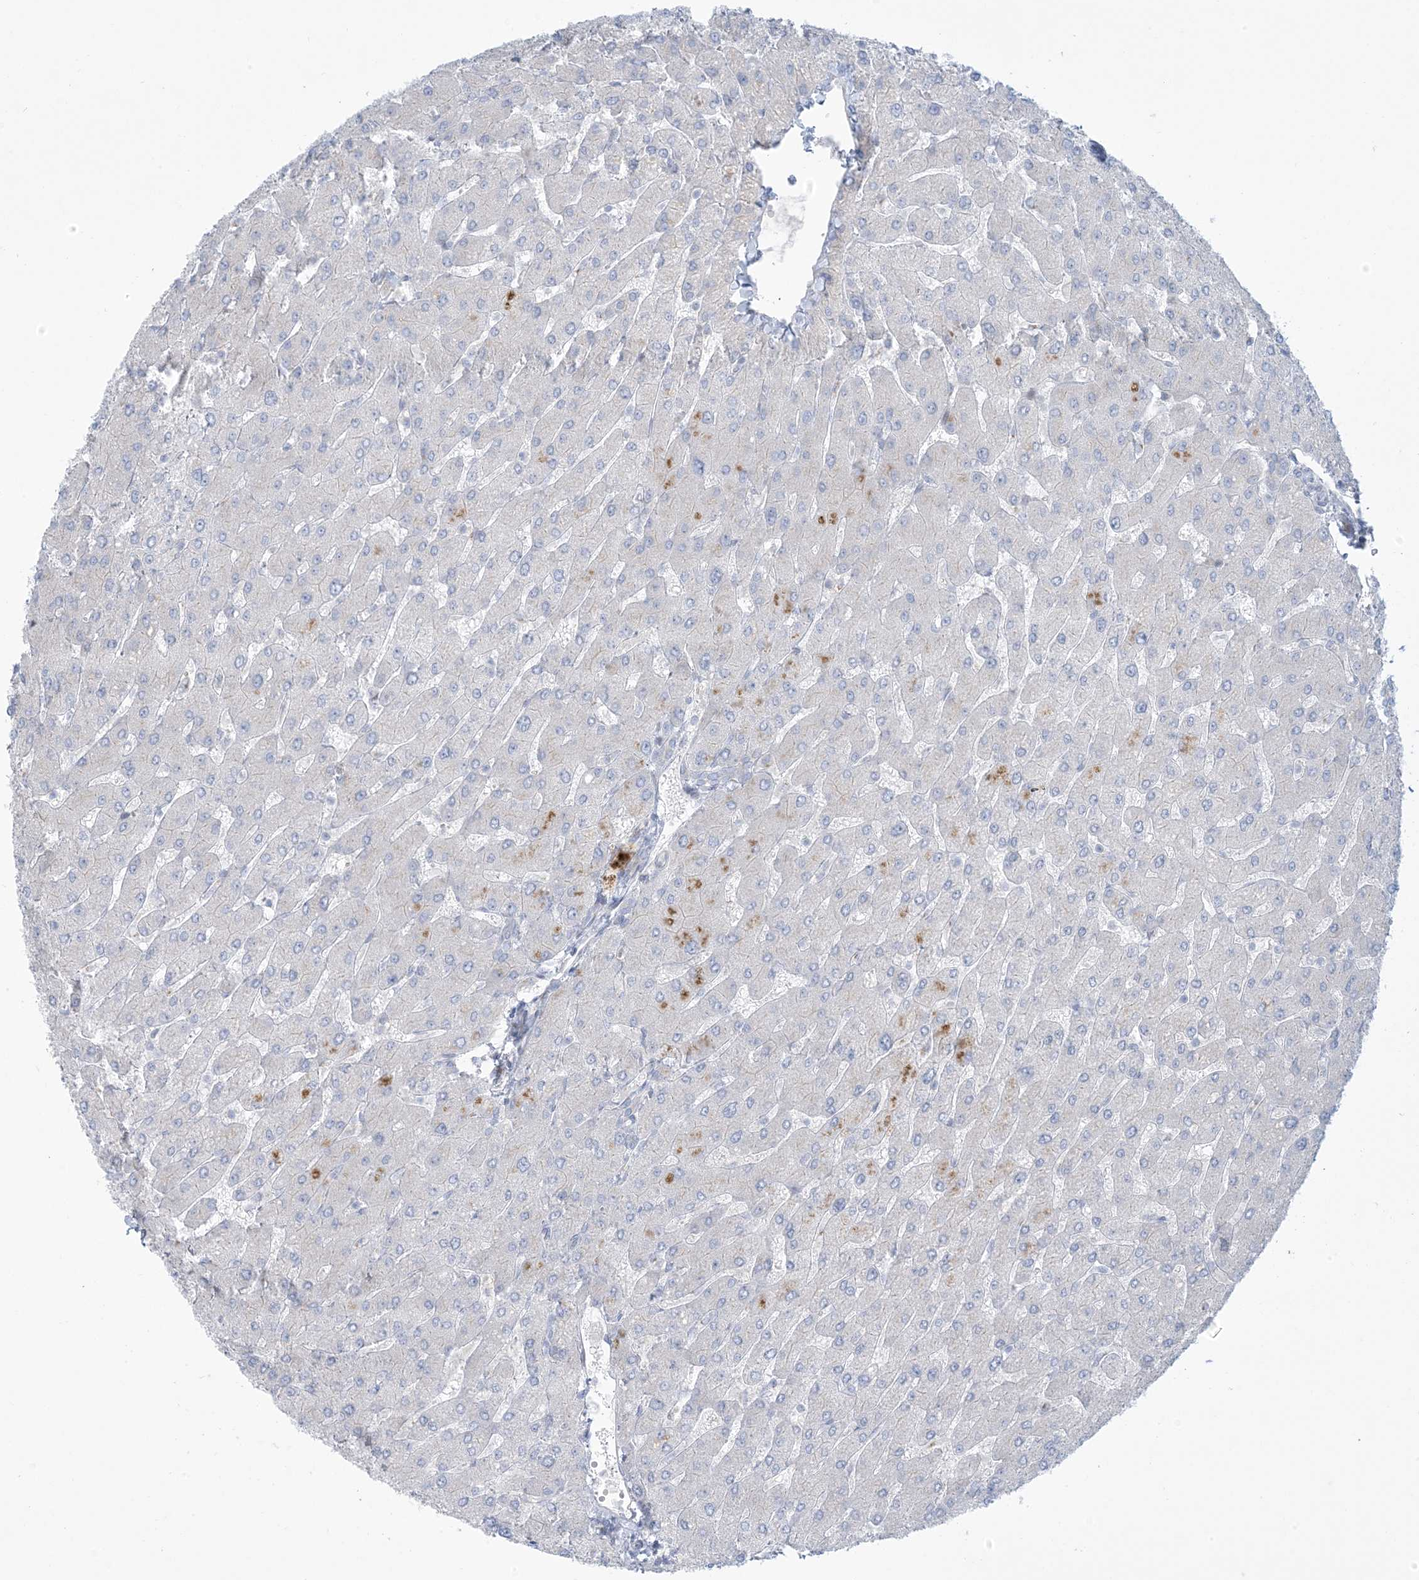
{"staining": {"intensity": "negative", "quantity": "none", "location": "none"}, "tissue": "liver", "cell_type": "Cholangiocytes", "image_type": "normal", "snomed": [{"axis": "morphology", "description": "Normal tissue, NOS"}, {"axis": "topography", "description": "Liver"}], "caption": "This is an immunohistochemistry (IHC) micrograph of benign human liver. There is no staining in cholangiocytes.", "gene": "AFTPH", "patient": {"sex": "male", "age": 55}}